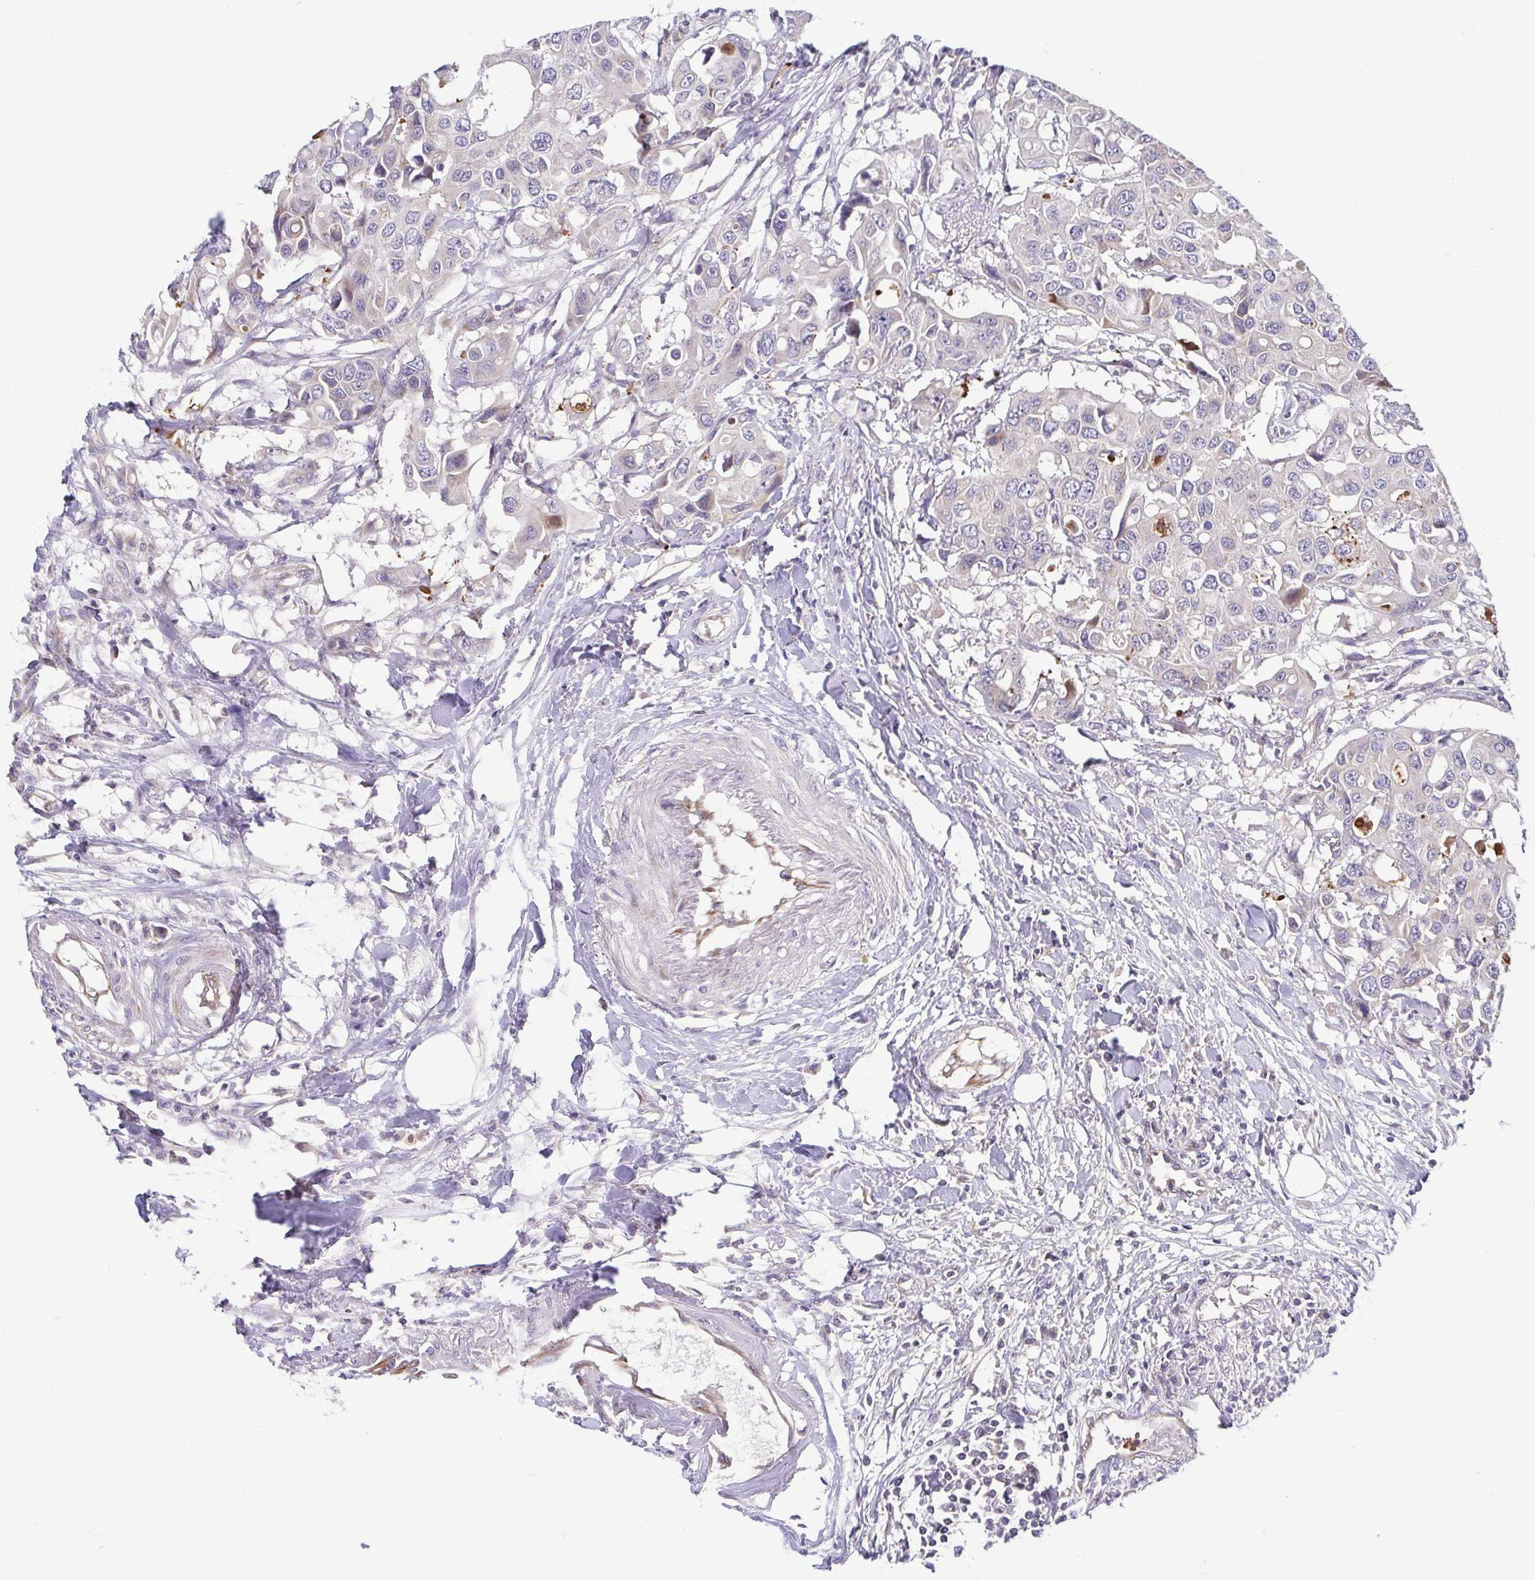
{"staining": {"intensity": "negative", "quantity": "none", "location": "none"}, "tissue": "colorectal cancer", "cell_type": "Tumor cells", "image_type": "cancer", "snomed": [{"axis": "morphology", "description": "Adenocarcinoma, NOS"}, {"axis": "topography", "description": "Colon"}], "caption": "This is an immunohistochemistry (IHC) micrograph of colorectal adenocarcinoma. There is no expression in tumor cells.", "gene": "OSBPL7", "patient": {"sex": "male", "age": 77}}